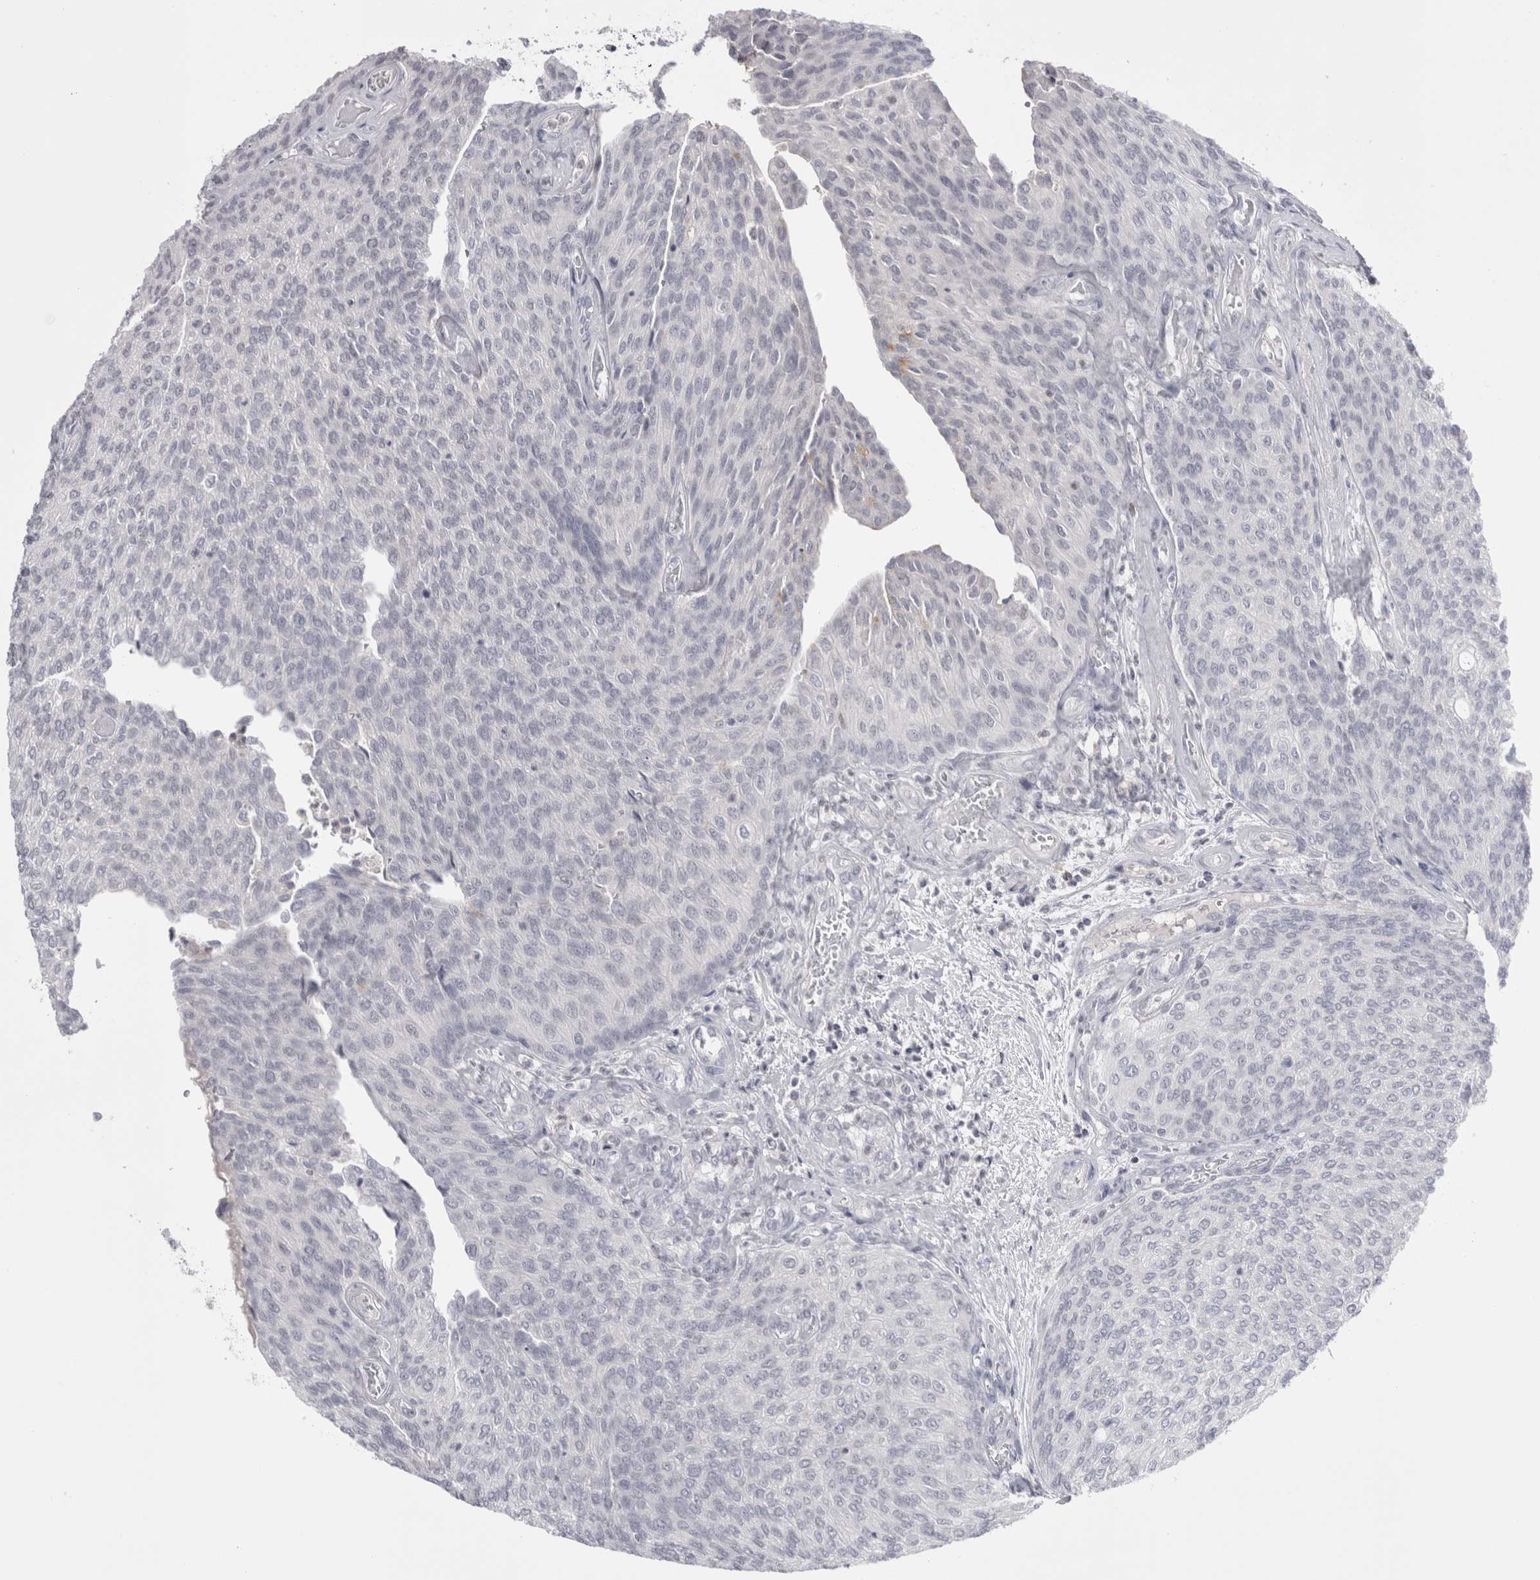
{"staining": {"intensity": "negative", "quantity": "none", "location": "none"}, "tissue": "urothelial cancer", "cell_type": "Tumor cells", "image_type": "cancer", "snomed": [{"axis": "morphology", "description": "Urothelial carcinoma, Low grade"}, {"axis": "topography", "description": "Urinary bladder"}], "caption": "There is no significant expression in tumor cells of urothelial cancer.", "gene": "FNDC8", "patient": {"sex": "female", "age": 79}}